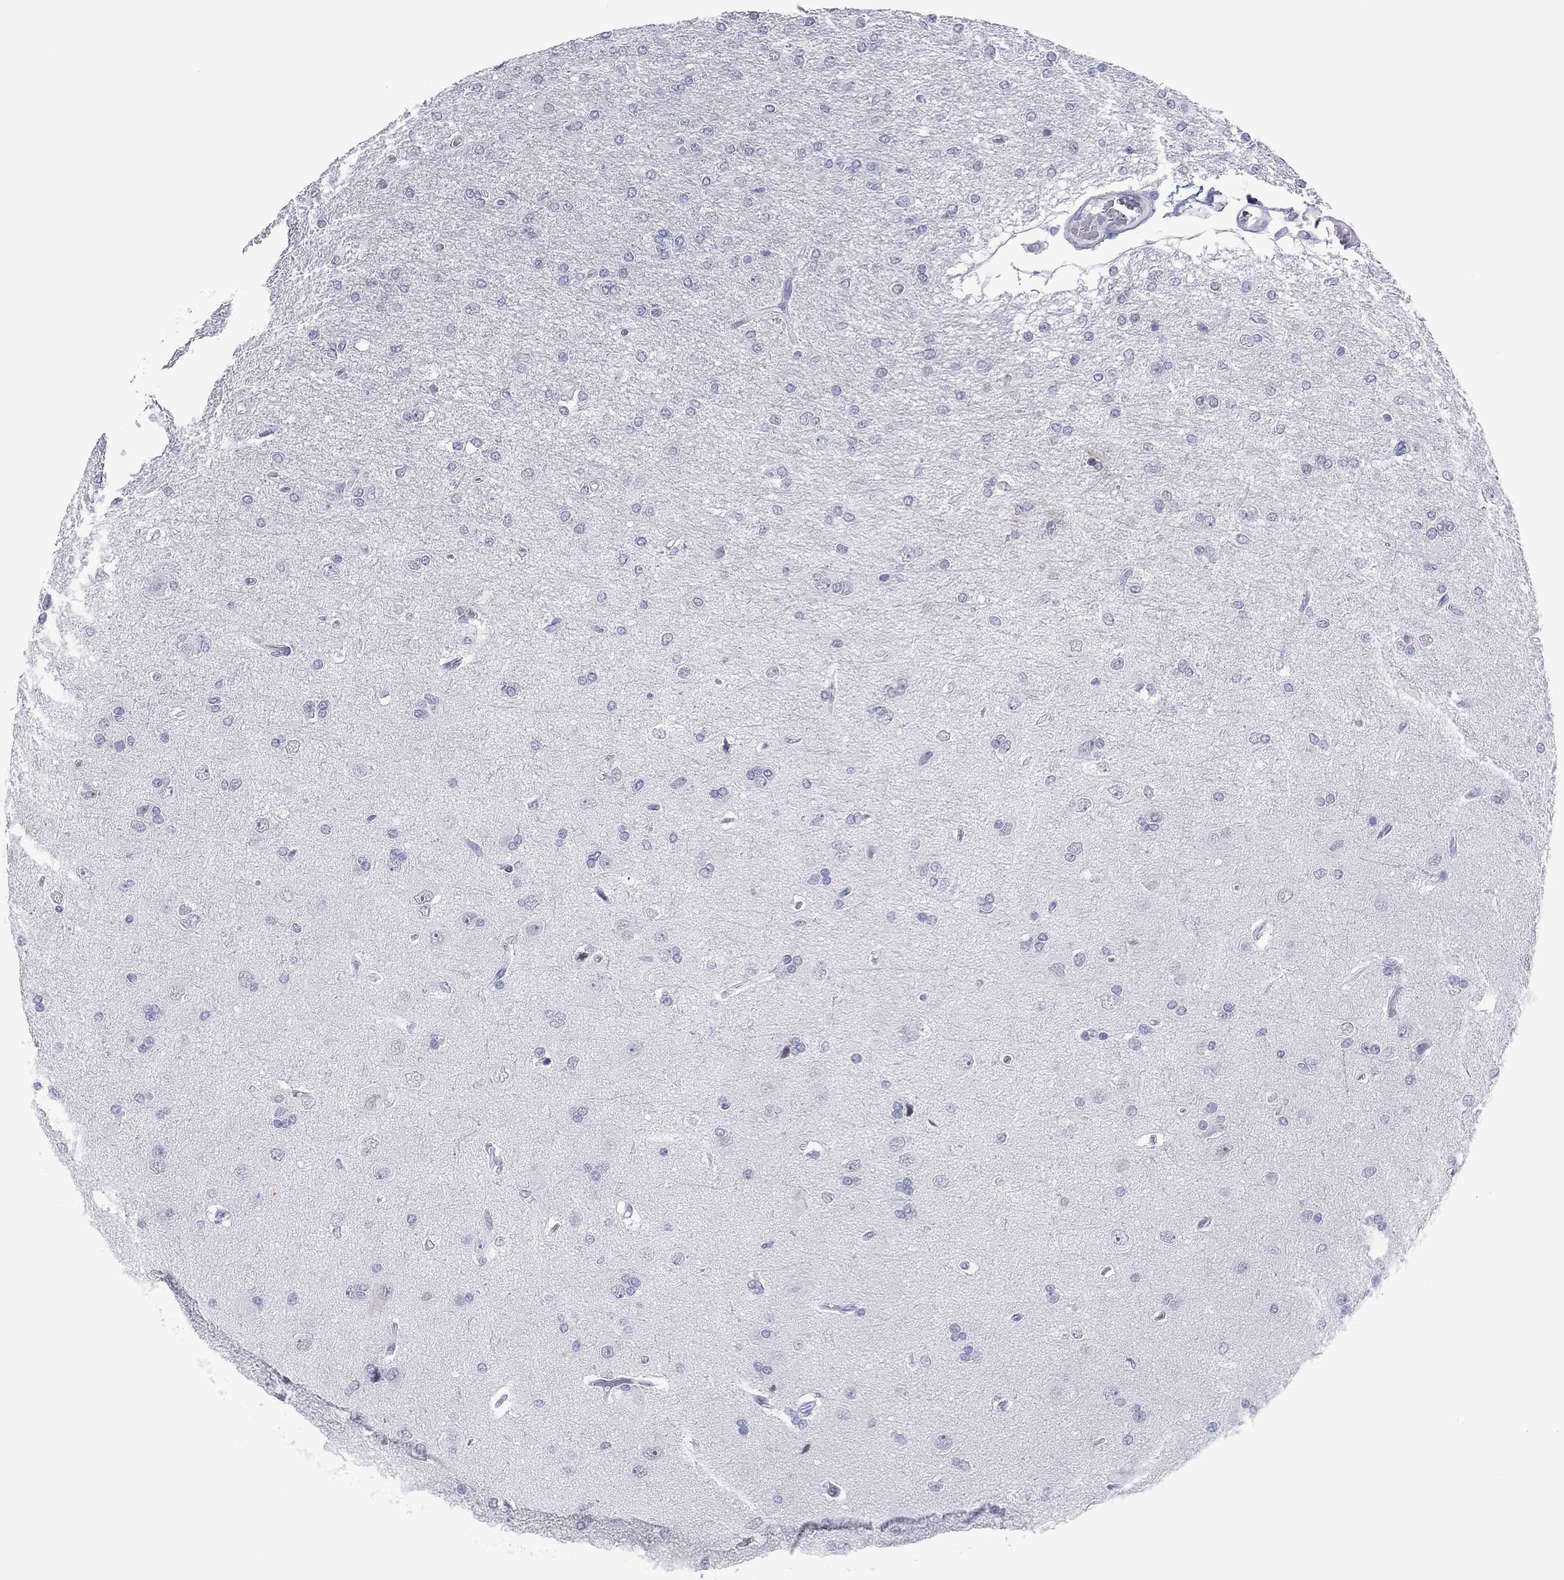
{"staining": {"intensity": "negative", "quantity": "none", "location": "none"}, "tissue": "glioma", "cell_type": "Tumor cells", "image_type": "cancer", "snomed": [{"axis": "morphology", "description": "Glioma, malignant, High grade"}, {"axis": "topography", "description": "Cerebral cortex"}], "caption": "Malignant glioma (high-grade) was stained to show a protein in brown. There is no significant expression in tumor cells.", "gene": "UTF1", "patient": {"sex": "male", "age": 70}}